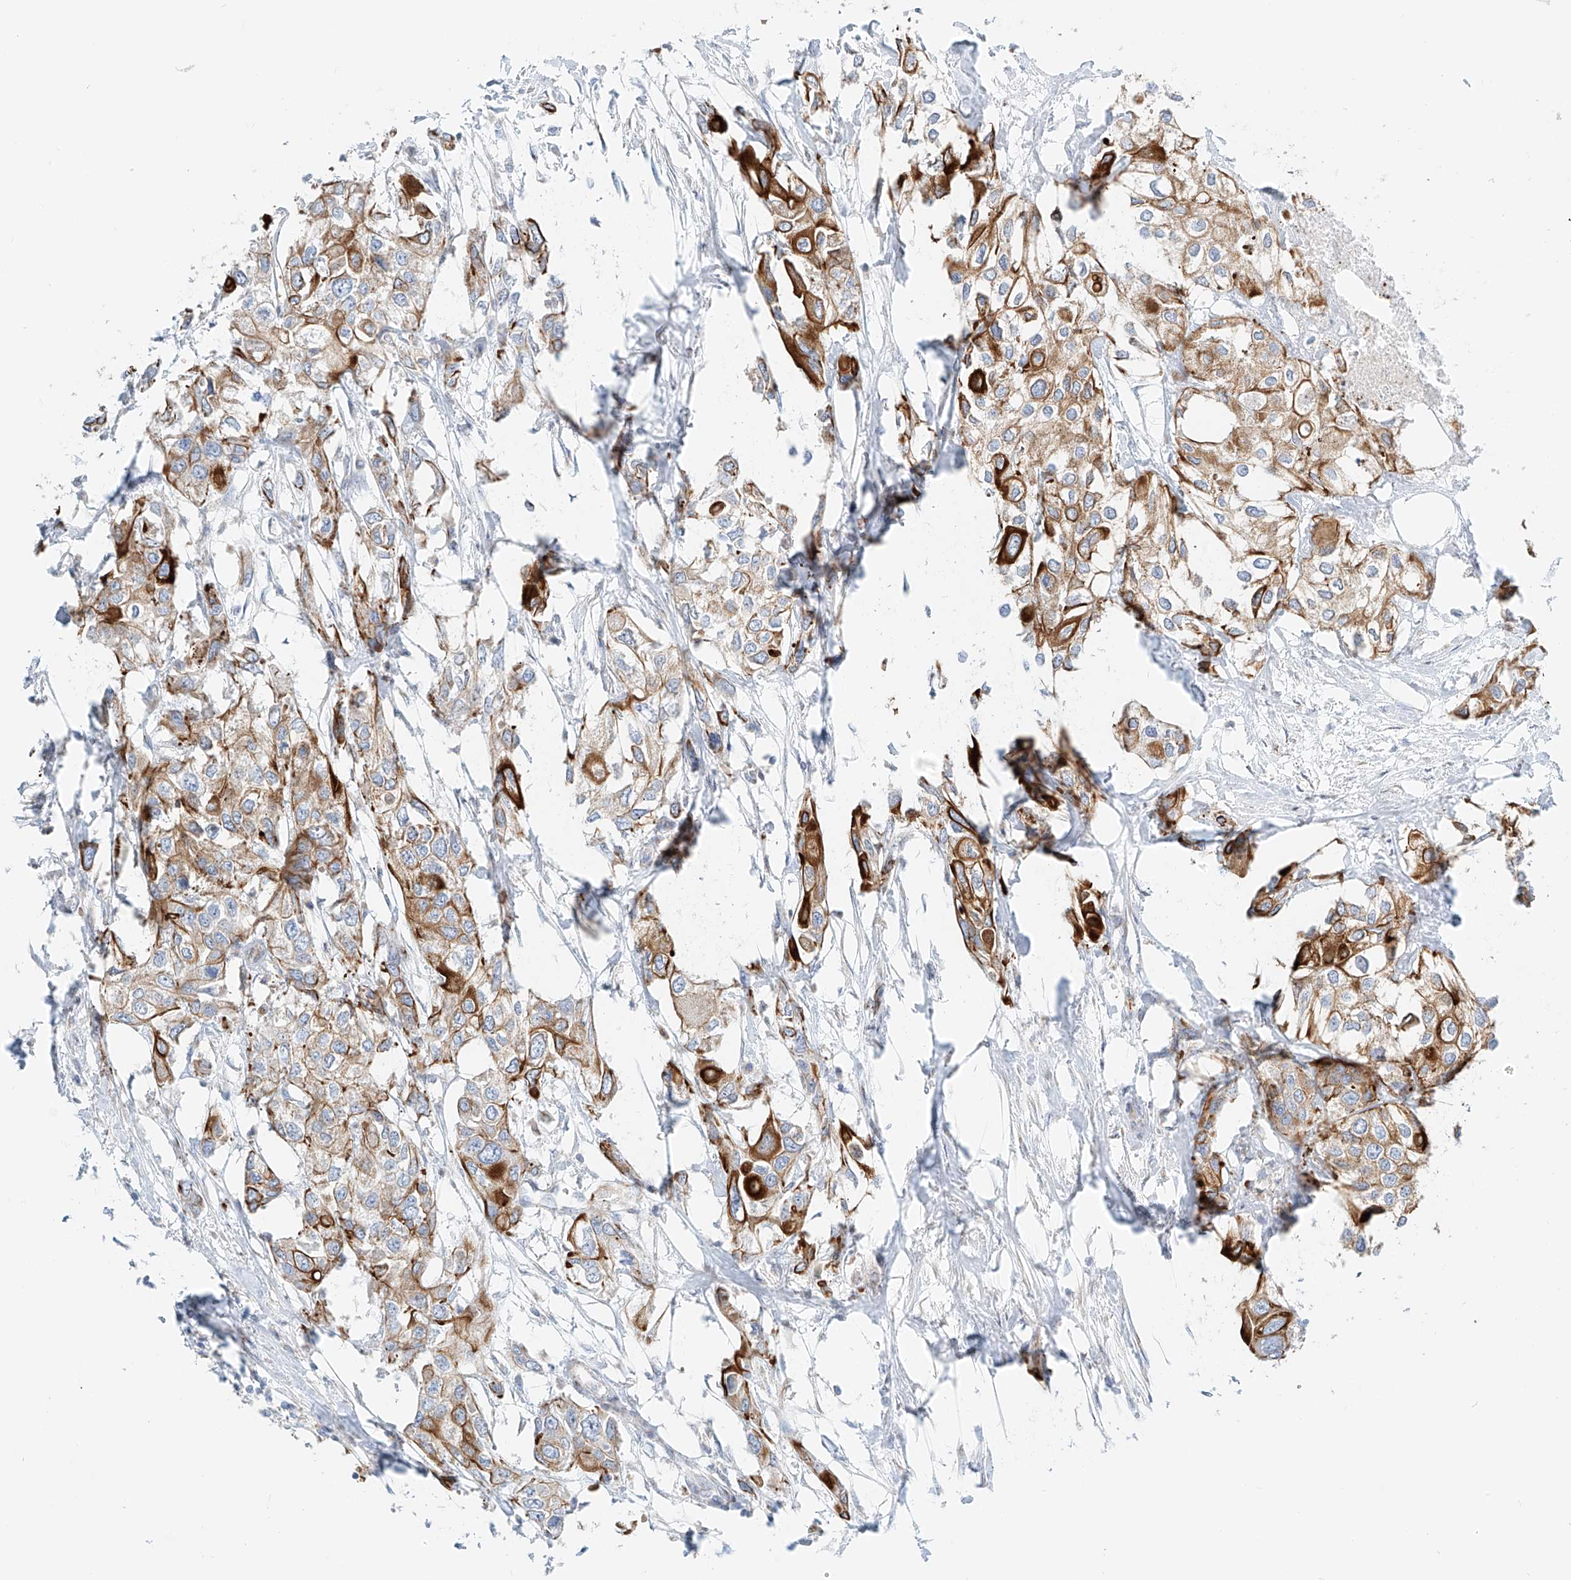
{"staining": {"intensity": "moderate", "quantity": ">75%", "location": "cytoplasmic/membranous"}, "tissue": "urothelial cancer", "cell_type": "Tumor cells", "image_type": "cancer", "snomed": [{"axis": "morphology", "description": "Urothelial carcinoma, High grade"}, {"axis": "topography", "description": "Urinary bladder"}], "caption": "Immunohistochemistry (IHC) of urothelial cancer reveals medium levels of moderate cytoplasmic/membranous expression in approximately >75% of tumor cells.", "gene": "EIPR1", "patient": {"sex": "male", "age": 64}}